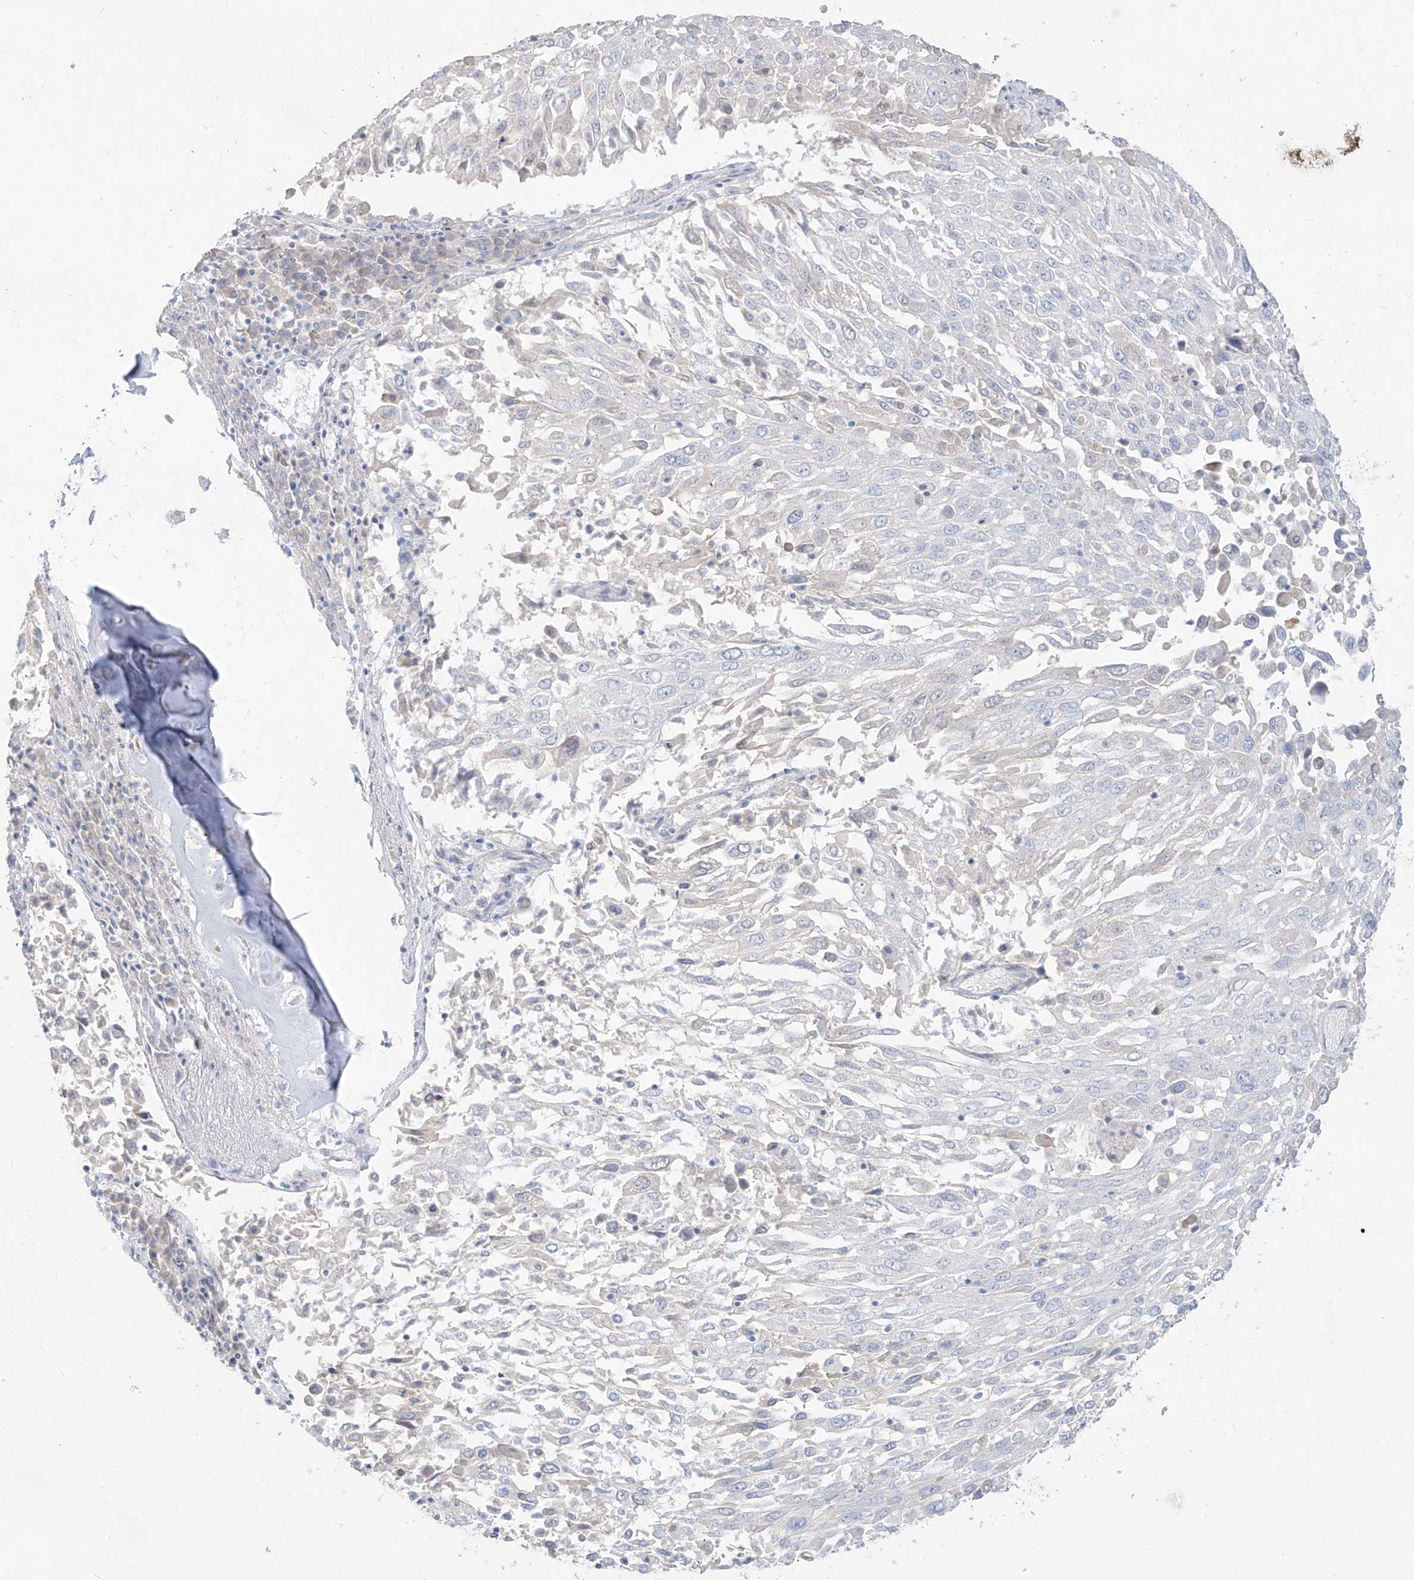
{"staining": {"intensity": "negative", "quantity": "none", "location": "none"}, "tissue": "lung cancer", "cell_type": "Tumor cells", "image_type": "cancer", "snomed": [{"axis": "morphology", "description": "Squamous cell carcinoma, NOS"}, {"axis": "topography", "description": "Lung"}], "caption": "IHC of human lung squamous cell carcinoma reveals no positivity in tumor cells.", "gene": "ARHGEF40", "patient": {"sex": "male", "age": 65}}